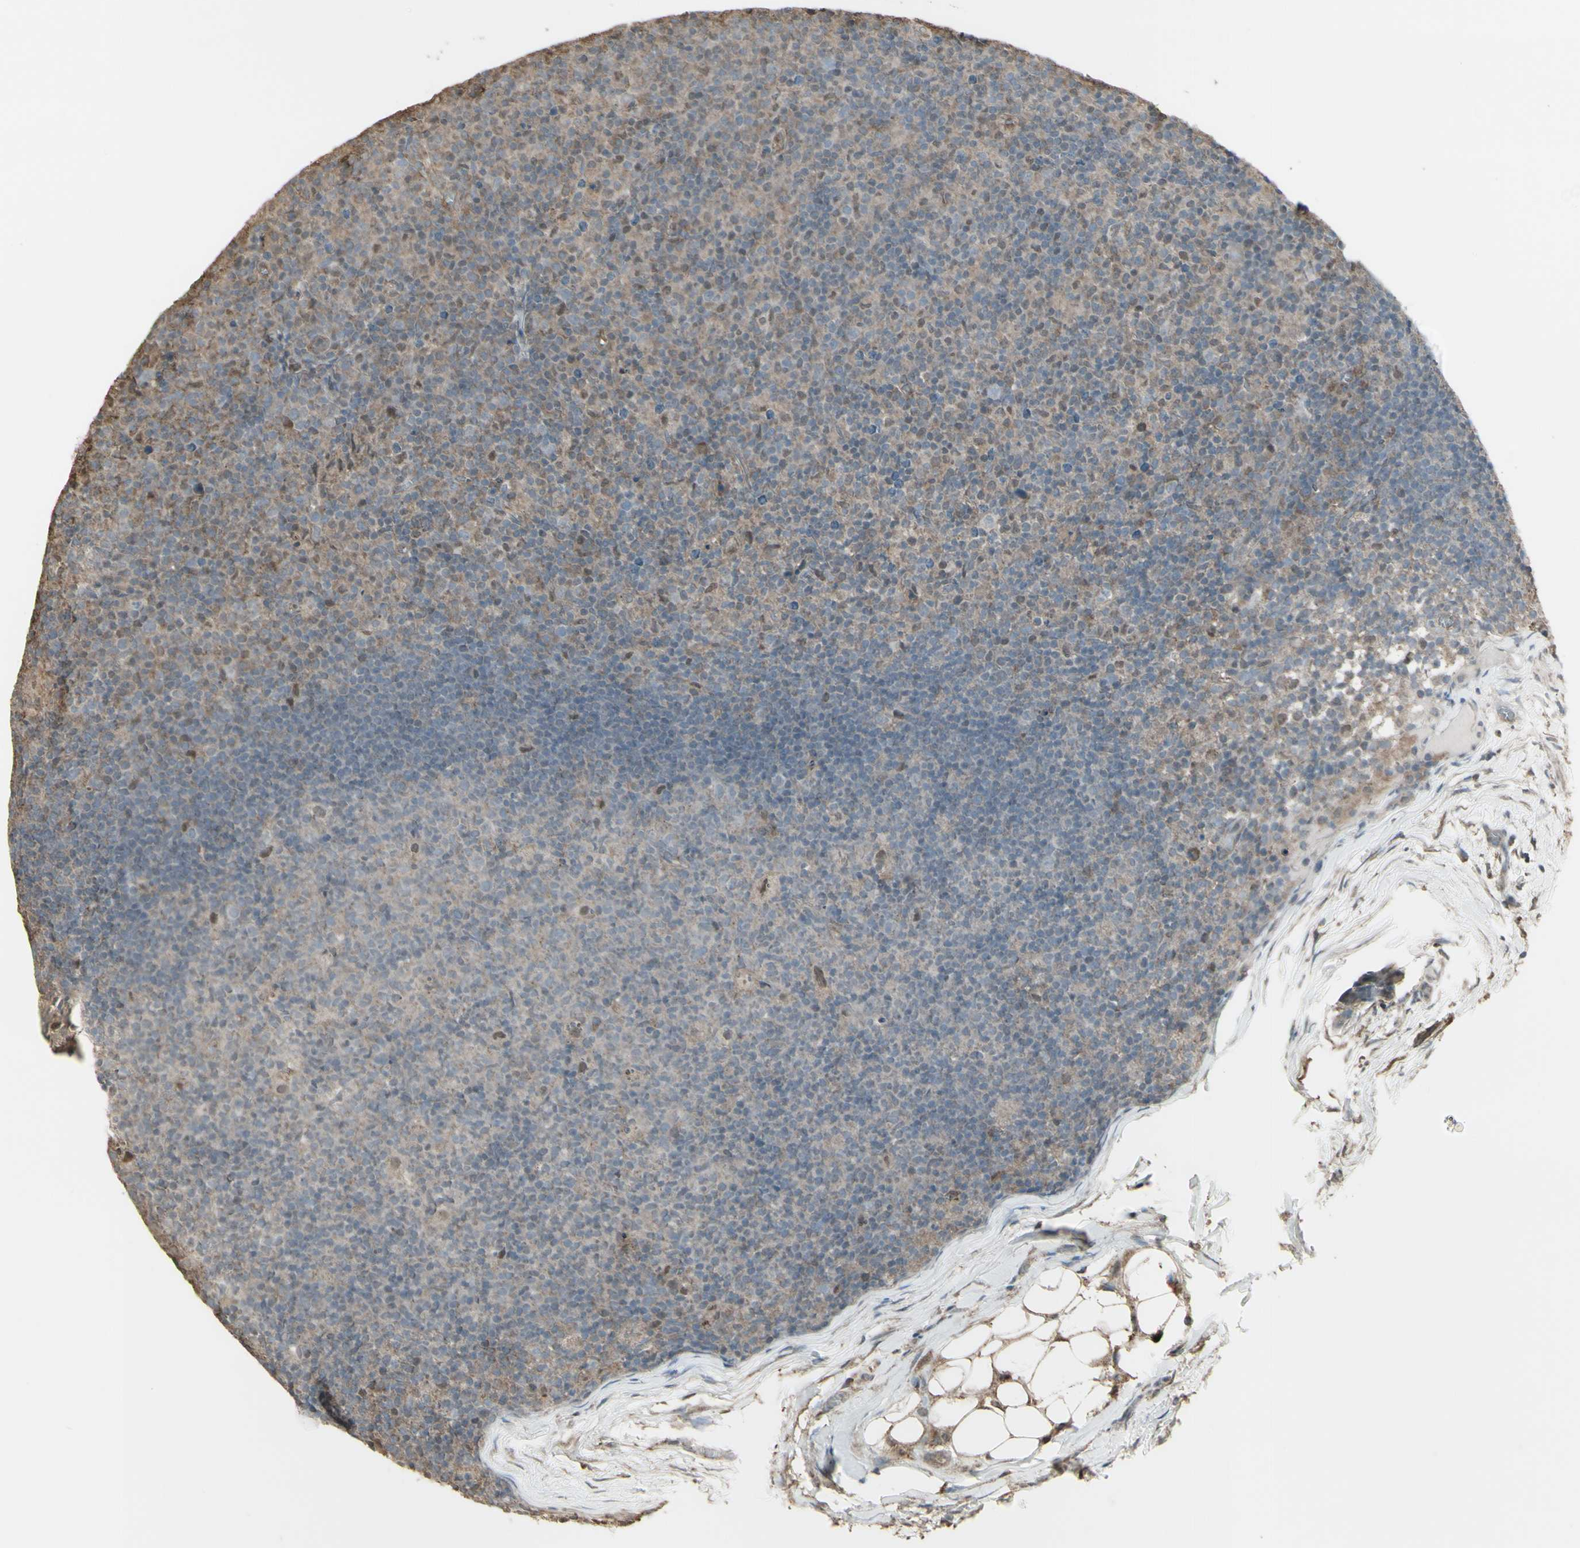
{"staining": {"intensity": "negative", "quantity": "none", "location": "none"}, "tissue": "lymph node", "cell_type": "Germinal center cells", "image_type": "normal", "snomed": [{"axis": "morphology", "description": "Normal tissue, NOS"}, {"axis": "morphology", "description": "Inflammation, NOS"}, {"axis": "topography", "description": "Lymph node"}], "caption": "A high-resolution image shows IHC staining of unremarkable lymph node, which demonstrates no significant positivity in germinal center cells. (DAB IHC visualized using brightfield microscopy, high magnification).", "gene": "ENSG00000285526", "patient": {"sex": "male", "age": 55}}